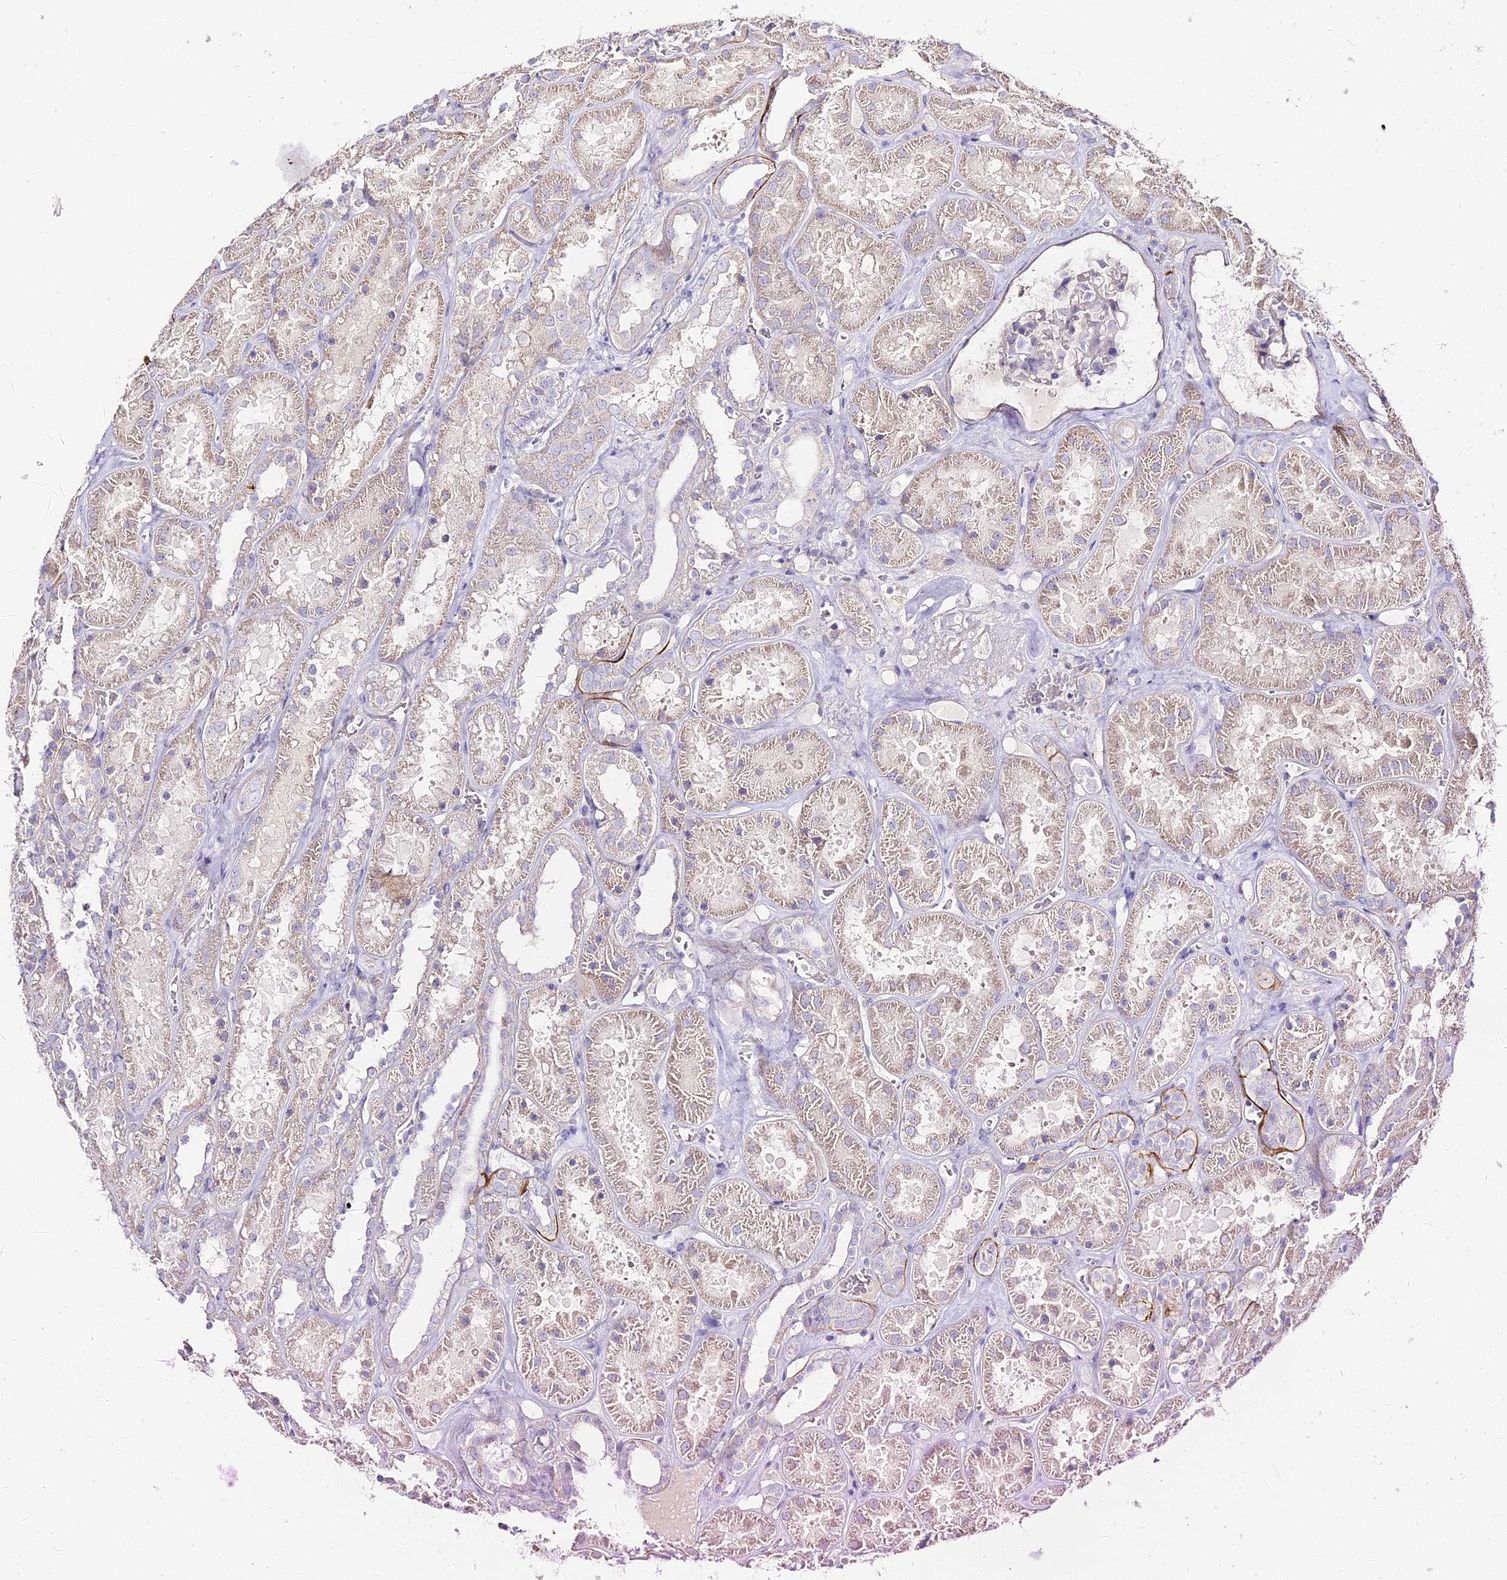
{"staining": {"intensity": "negative", "quantity": "none", "location": "none"}, "tissue": "kidney", "cell_type": "Cells in glomeruli", "image_type": "normal", "snomed": [{"axis": "morphology", "description": "Normal tissue, NOS"}, {"axis": "topography", "description": "Kidney"}], "caption": "This is an immunohistochemistry histopathology image of normal human kidney. There is no expression in cells in glomeruli.", "gene": "ALPG", "patient": {"sex": "female", "age": 41}}